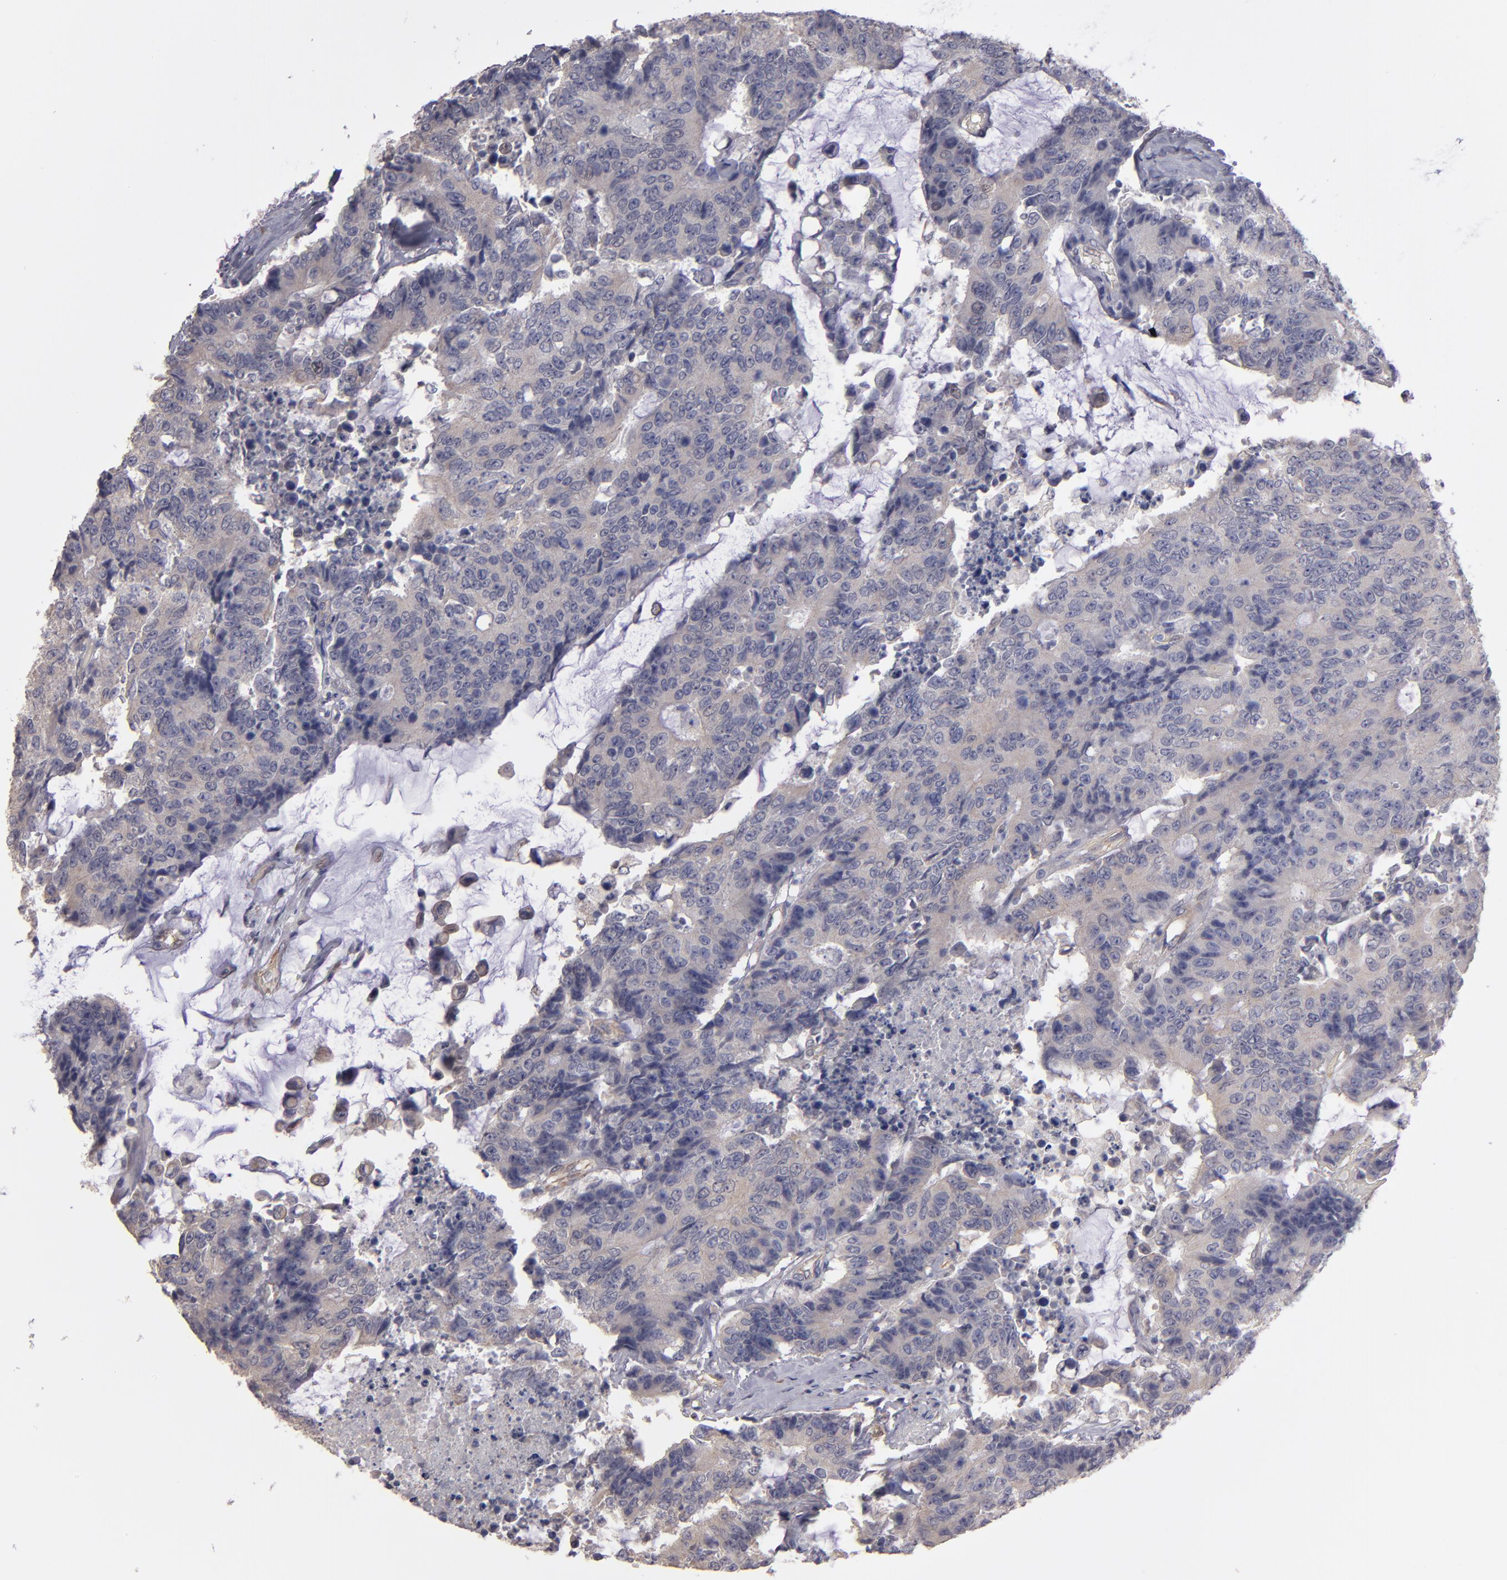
{"staining": {"intensity": "weak", "quantity": ">75%", "location": "cytoplasmic/membranous"}, "tissue": "colorectal cancer", "cell_type": "Tumor cells", "image_type": "cancer", "snomed": [{"axis": "morphology", "description": "Adenocarcinoma, NOS"}, {"axis": "topography", "description": "Colon"}], "caption": "Immunohistochemical staining of colorectal cancer reveals weak cytoplasmic/membranous protein positivity in approximately >75% of tumor cells.", "gene": "NDRG2", "patient": {"sex": "female", "age": 86}}